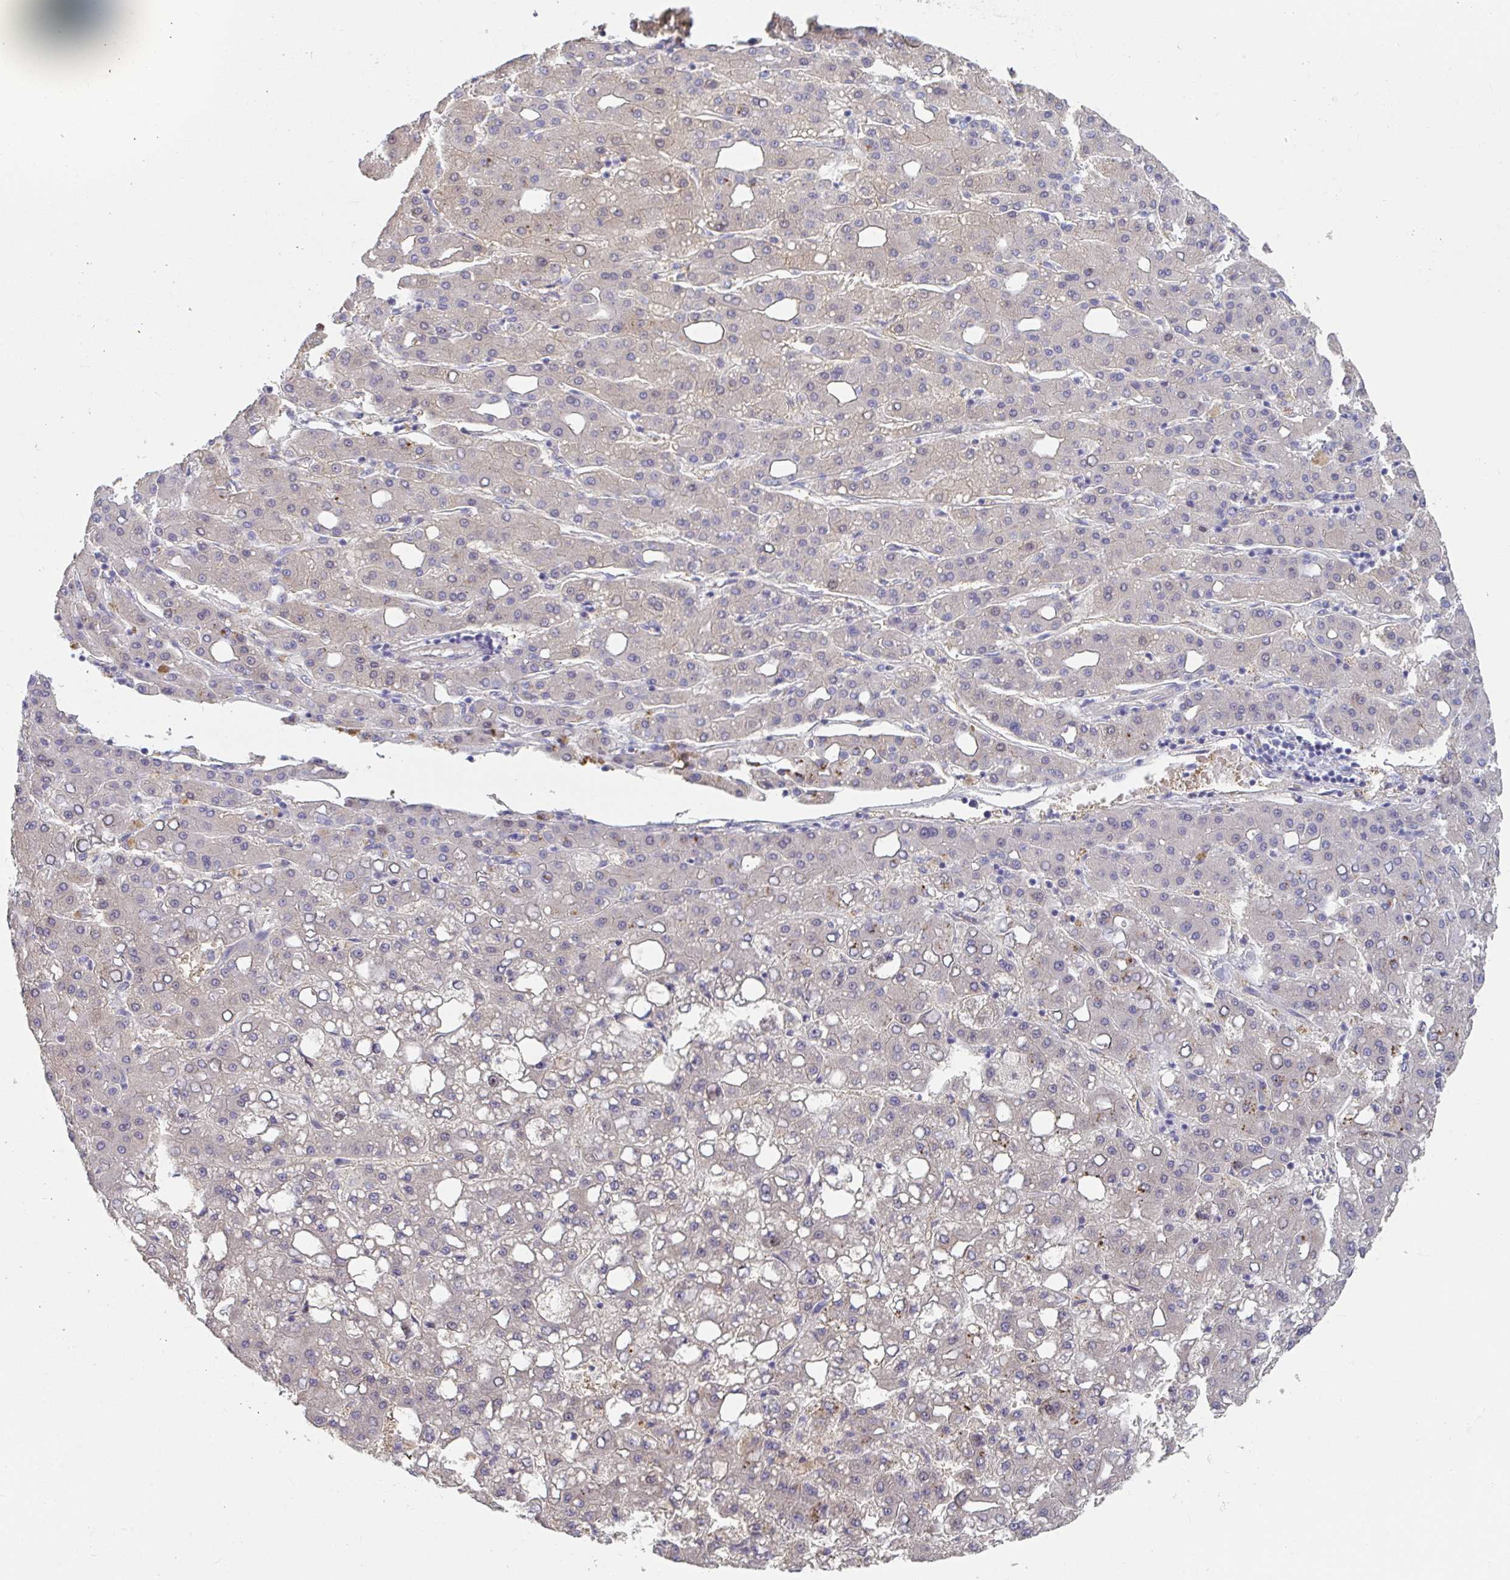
{"staining": {"intensity": "negative", "quantity": "none", "location": "none"}, "tissue": "liver cancer", "cell_type": "Tumor cells", "image_type": "cancer", "snomed": [{"axis": "morphology", "description": "Carcinoma, Hepatocellular, NOS"}, {"axis": "topography", "description": "Liver"}], "caption": "There is no significant positivity in tumor cells of hepatocellular carcinoma (liver).", "gene": "ANO5", "patient": {"sex": "male", "age": 65}}